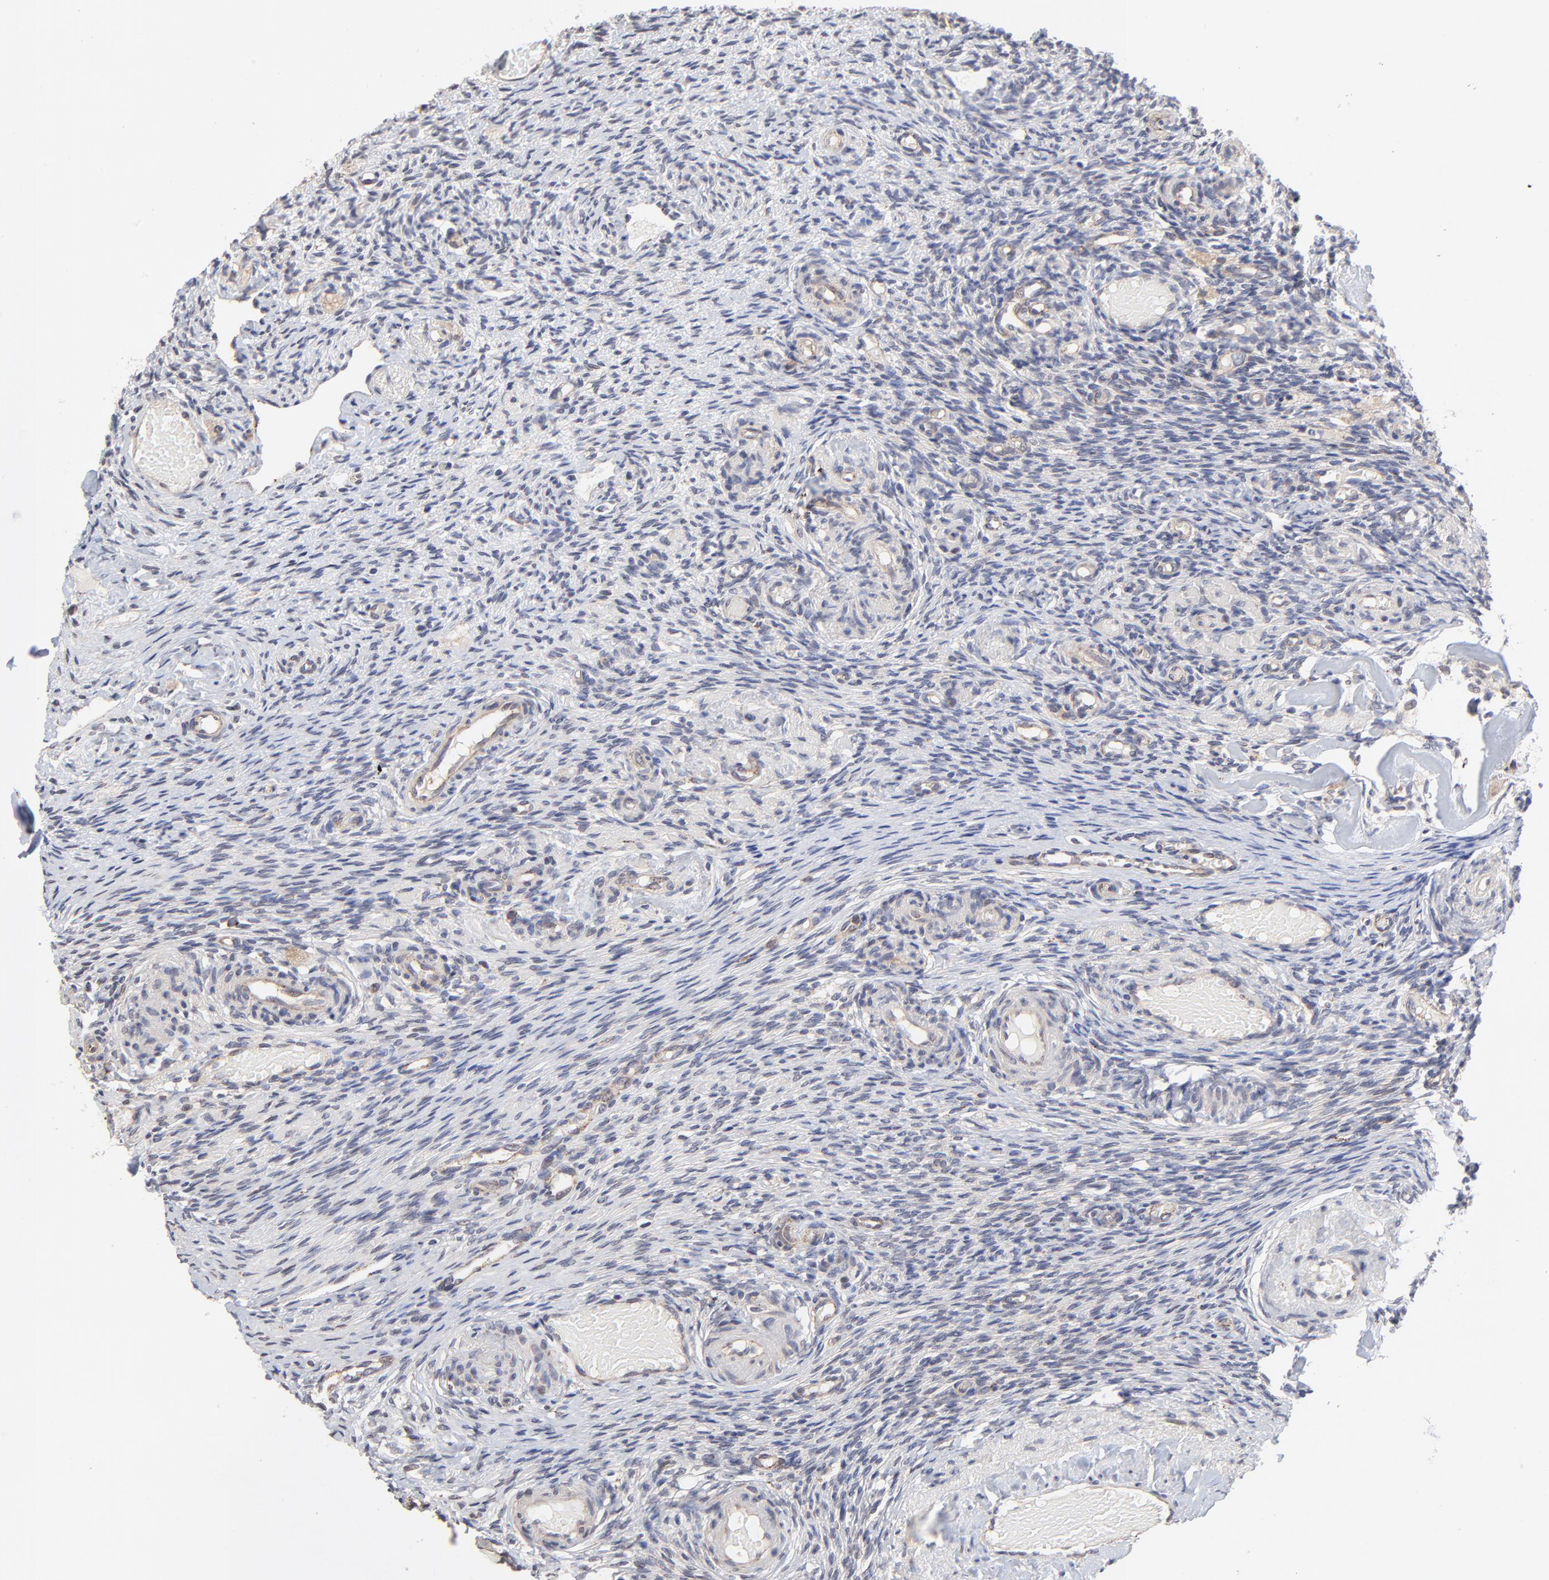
{"staining": {"intensity": "negative", "quantity": "none", "location": "none"}, "tissue": "ovary", "cell_type": "Follicle cells", "image_type": "normal", "snomed": [{"axis": "morphology", "description": "Normal tissue, NOS"}, {"axis": "topography", "description": "Ovary"}], "caption": "Immunohistochemistry photomicrograph of benign human ovary stained for a protein (brown), which displays no staining in follicle cells.", "gene": "PDE4B", "patient": {"sex": "female", "age": 60}}